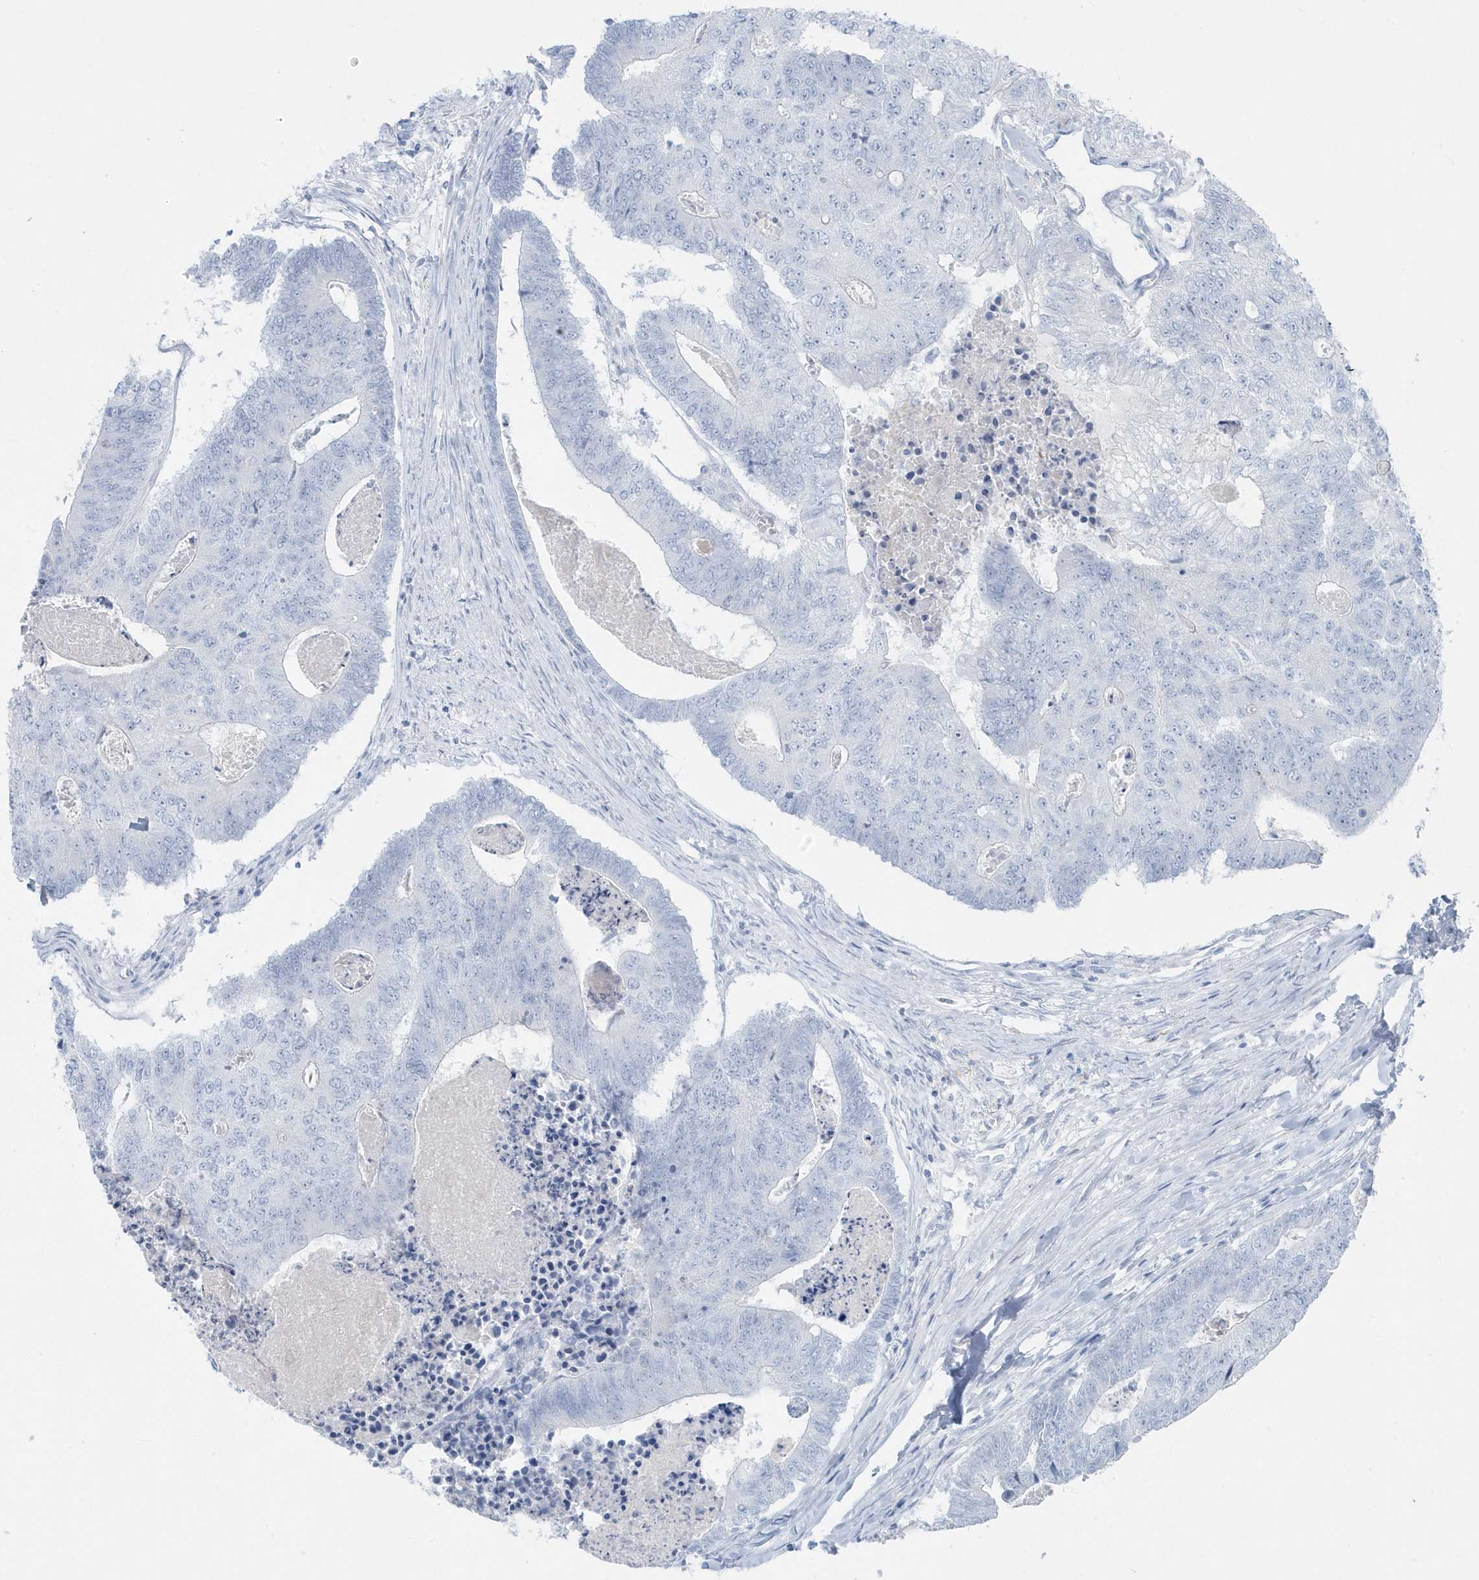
{"staining": {"intensity": "negative", "quantity": "none", "location": "none"}, "tissue": "colorectal cancer", "cell_type": "Tumor cells", "image_type": "cancer", "snomed": [{"axis": "morphology", "description": "Adenocarcinoma, NOS"}, {"axis": "topography", "description": "Colon"}], "caption": "Tumor cells show no significant staining in colorectal cancer.", "gene": "FAM98A", "patient": {"sex": "female", "age": 67}}